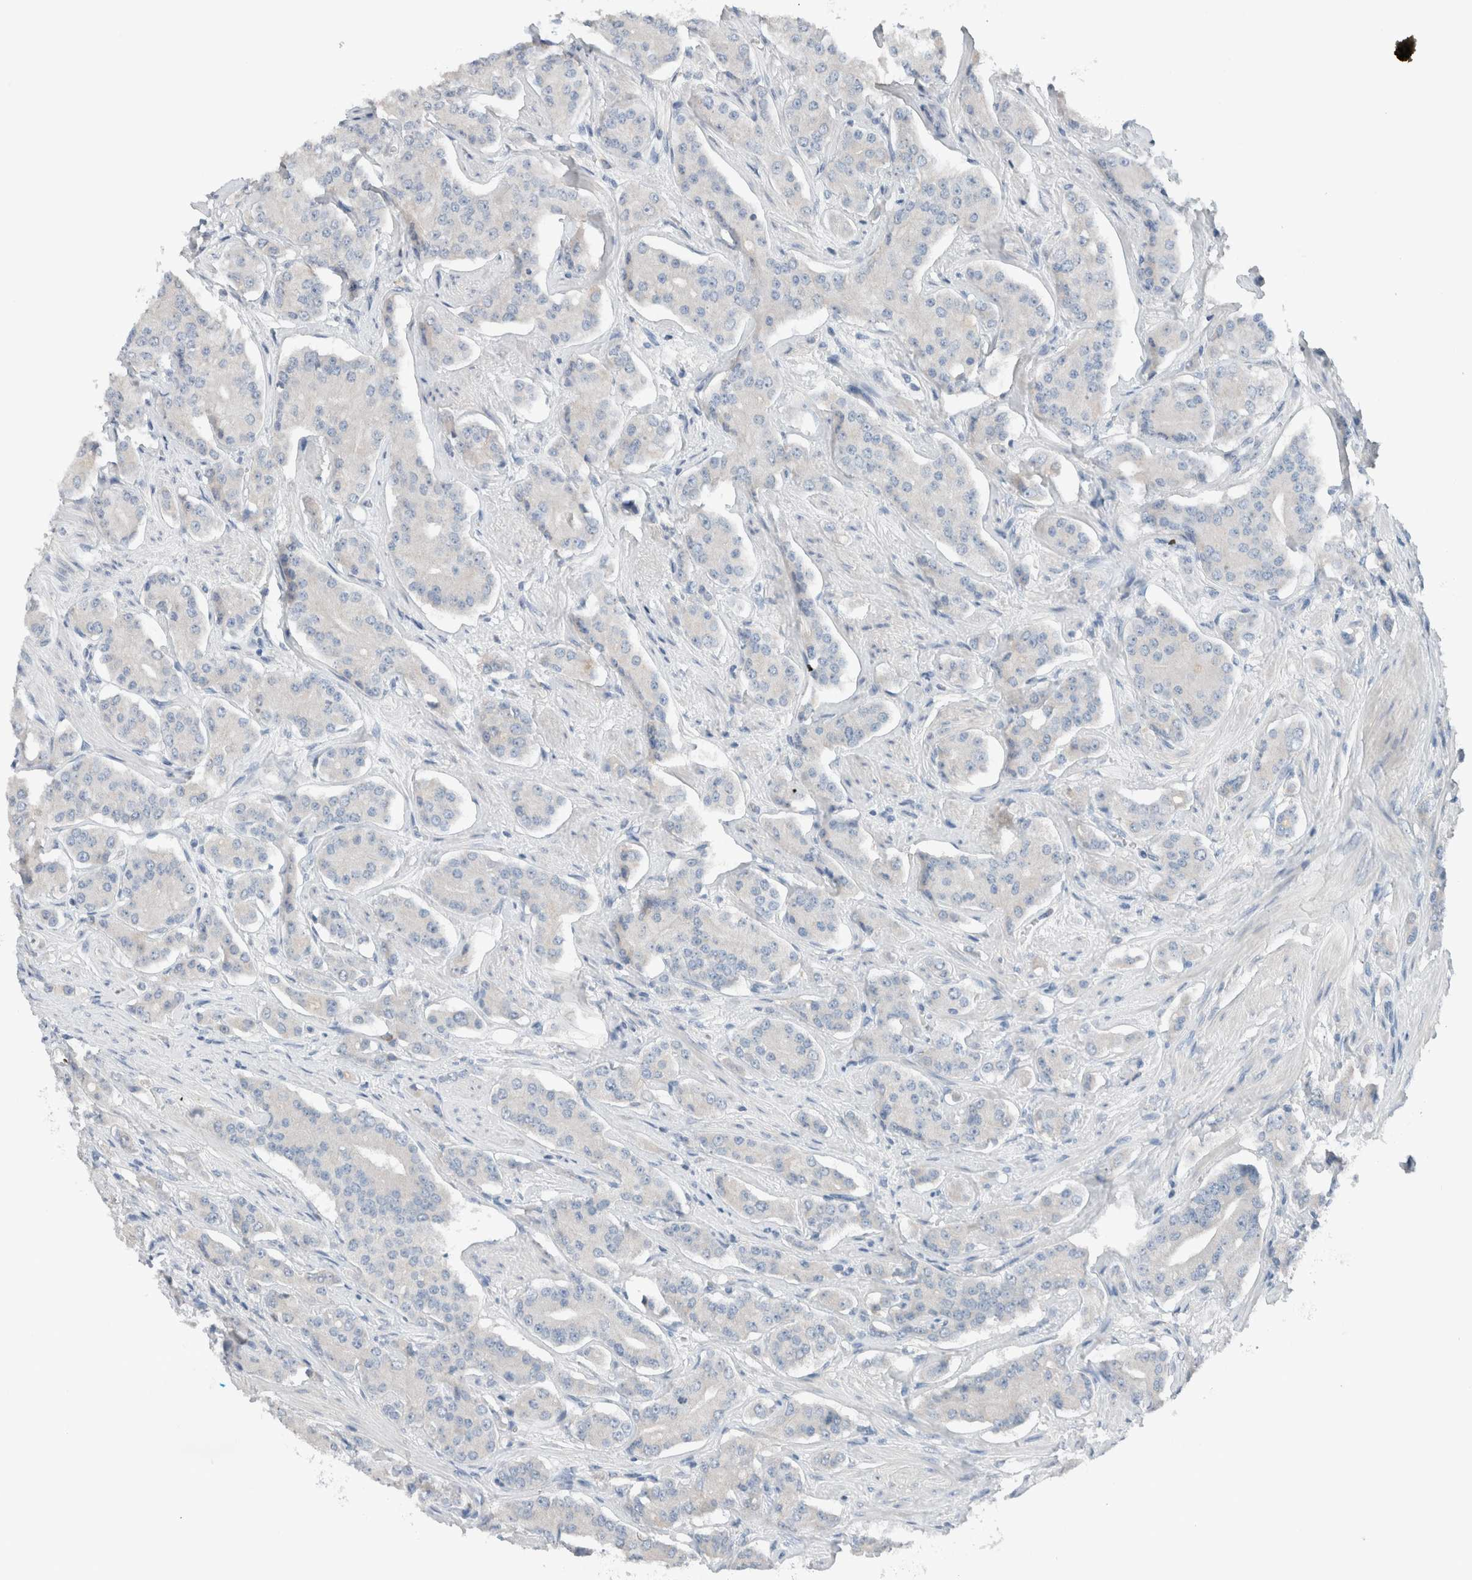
{"staining": {"intensity": "negative", "quantity": "none", "location": "none"}, "tissue": "prostate cancer", "cell_type": "Tumor cells", "image_type": "cancer", "snomed": [{"axis": "morphology", "description": "Adenocarcinoma, High grade"}, {"axis": "topography", "description": "Prostate"}], "caption": "Immunohistochemical staining of human prostate high-grade adenocarcinoma demonstrates no significant staining in tumor cells.", "gene": "DUOX1", "patient": {"sex": "male", "age": 71}}